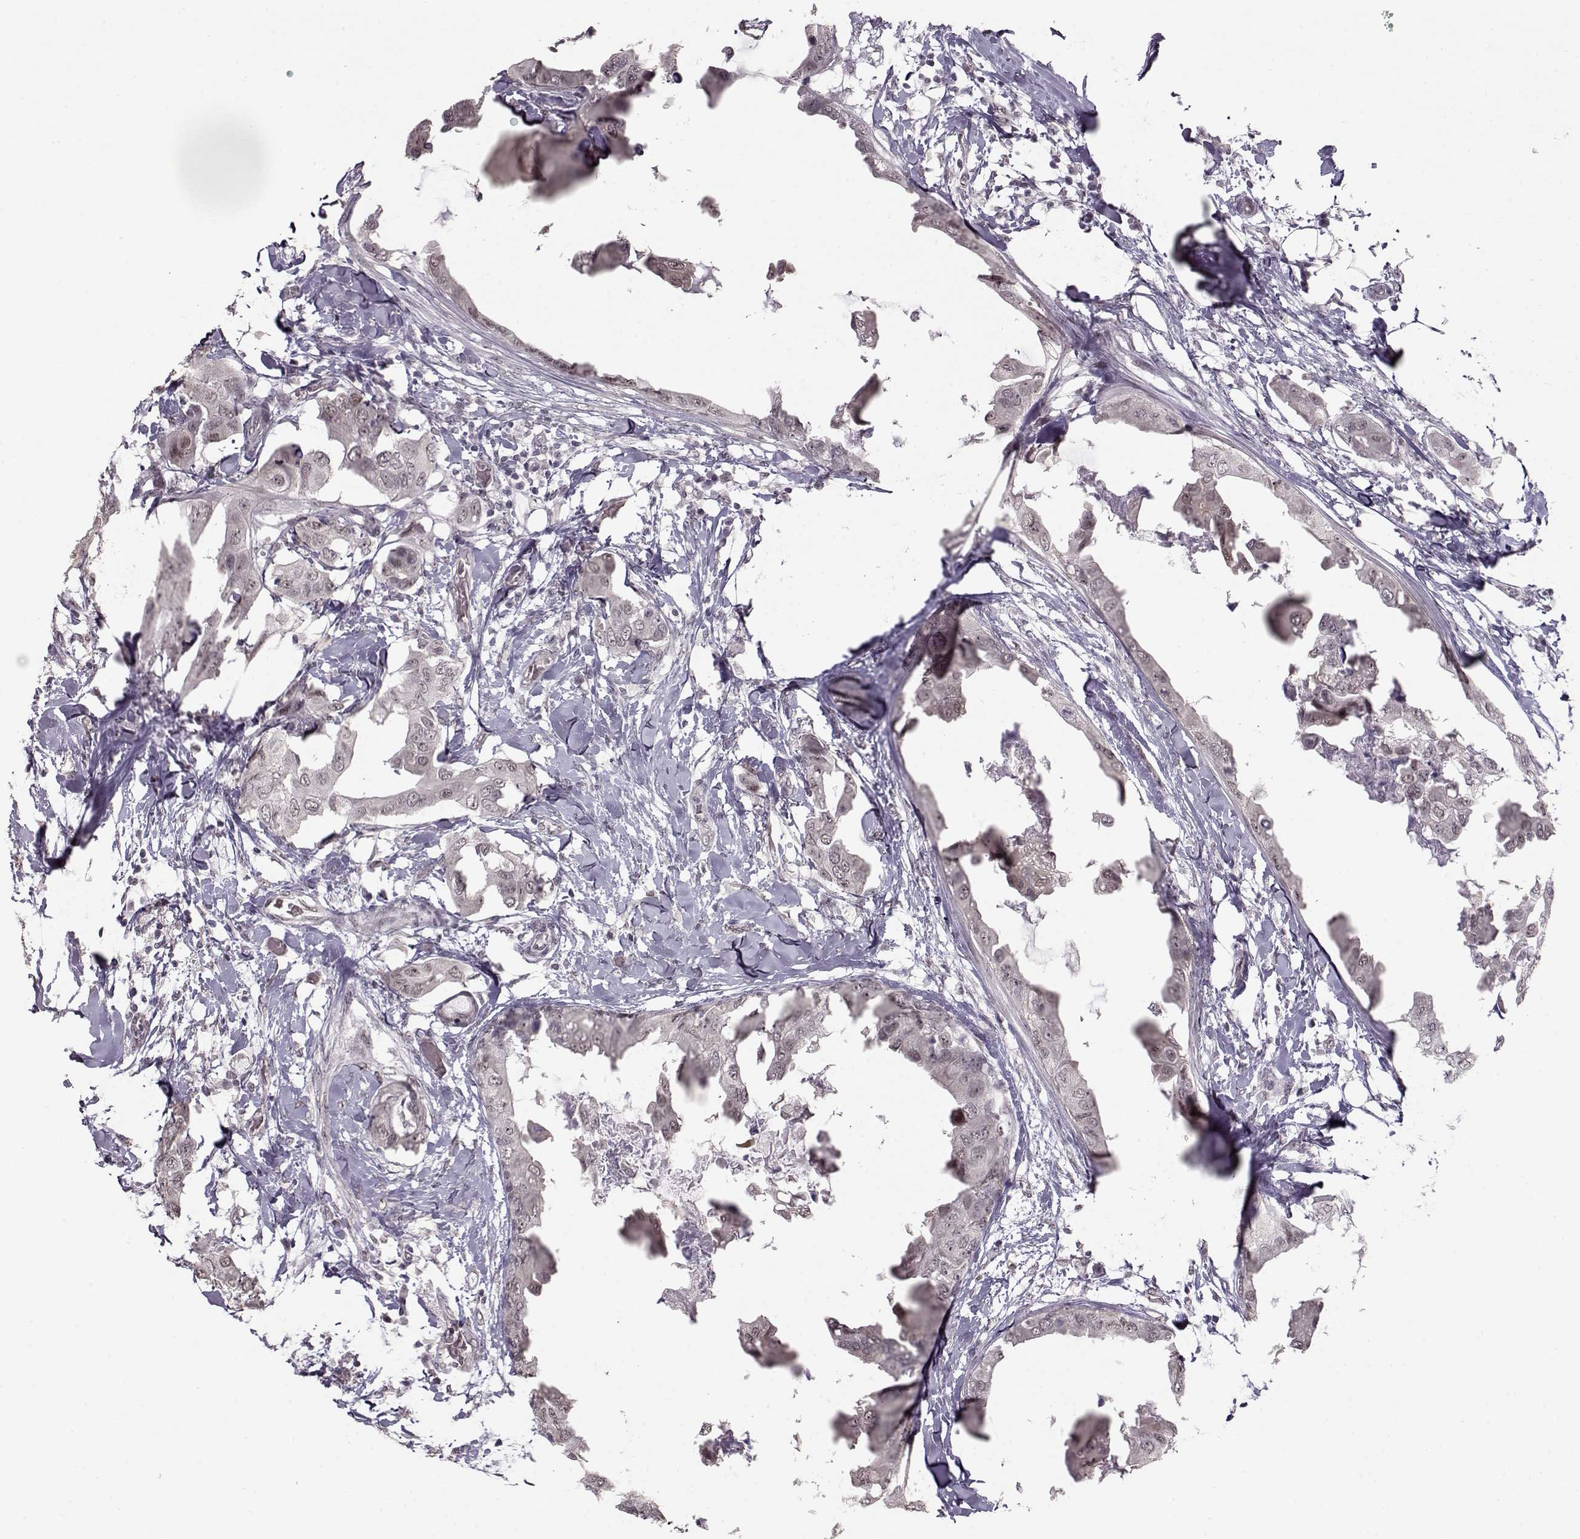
{"staining": {"intensity": "negative", "quantity": "none", "location": "none"}, "tissue": "breast cancer", "cell_type": "Tumor cells", "image_type": "cancer", "snomed": [{"axis": "morphology", "description": "Normal tissue, NOS"}, {"axis": "morphology", "description": "Duct carcinoma"}, {"axis": "topography", "description": "Breast"}], "caption": "Tumor cells are negative for brown protein staining in invasive ductal carcinoma (breast).", "gene": "PCP4", "patient": {"sex": "female", "age": 40}}